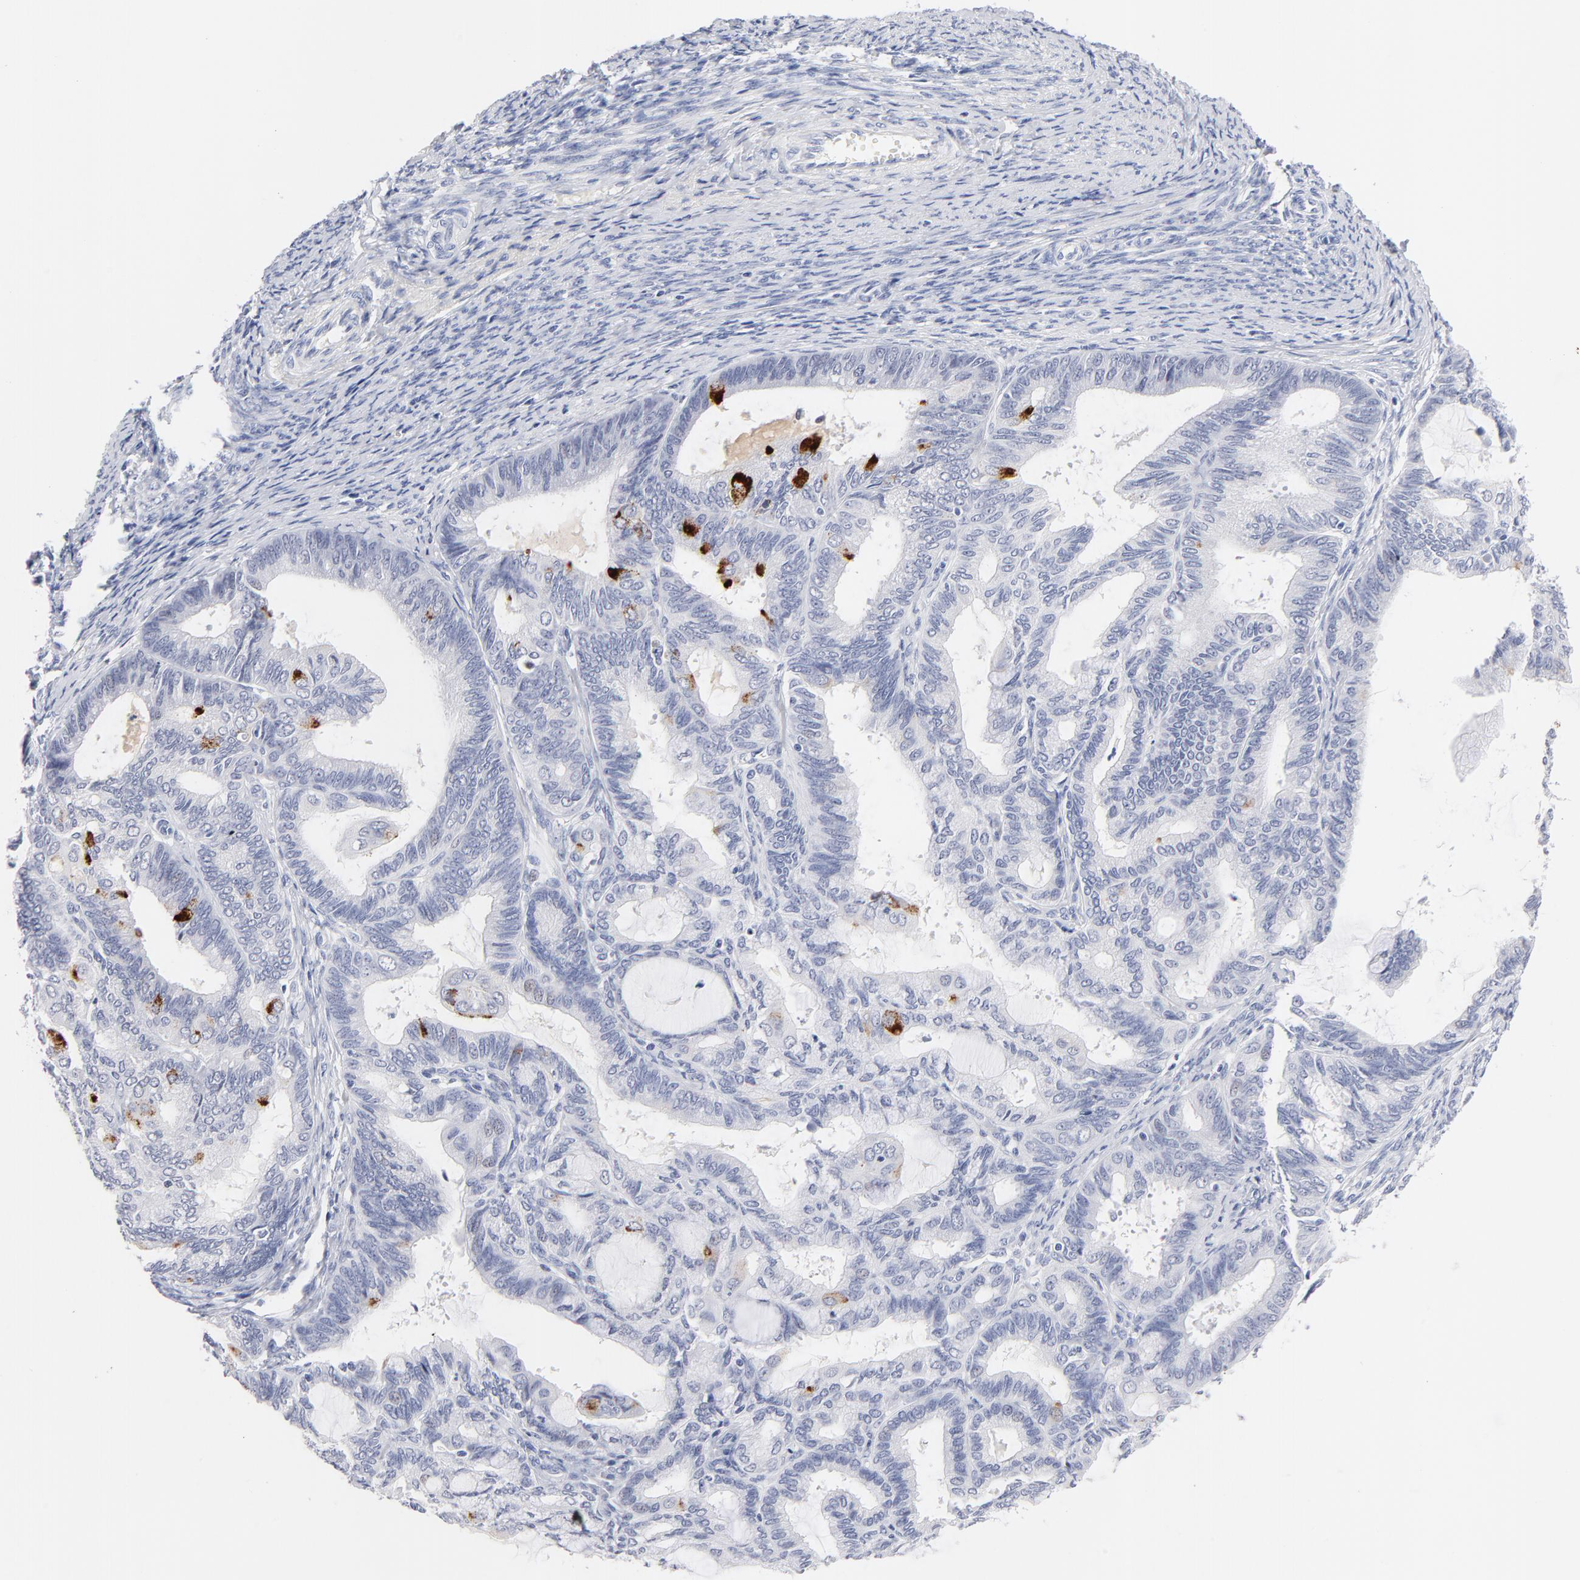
{"staining": {"intensity": "strong", "quantity": "<25%", "location": "cytoplasmic/membranous"}, "tissue": "endometrial cancer", "cell_type": "Tumor cells", "image_type": "cancer", "snomed": [{"axis": "morphology", "description": "Adenocarcinoma, NOS"}, {"axis": "topography", "description": "Endometrium"}], "caption": "A brown stain highlights strong cytoplasmic/membranous expression of a protein in human endometrial cancer tumor cells.", "gene": "KHNYN", "patient": {"sex": "female", "age": 63}}